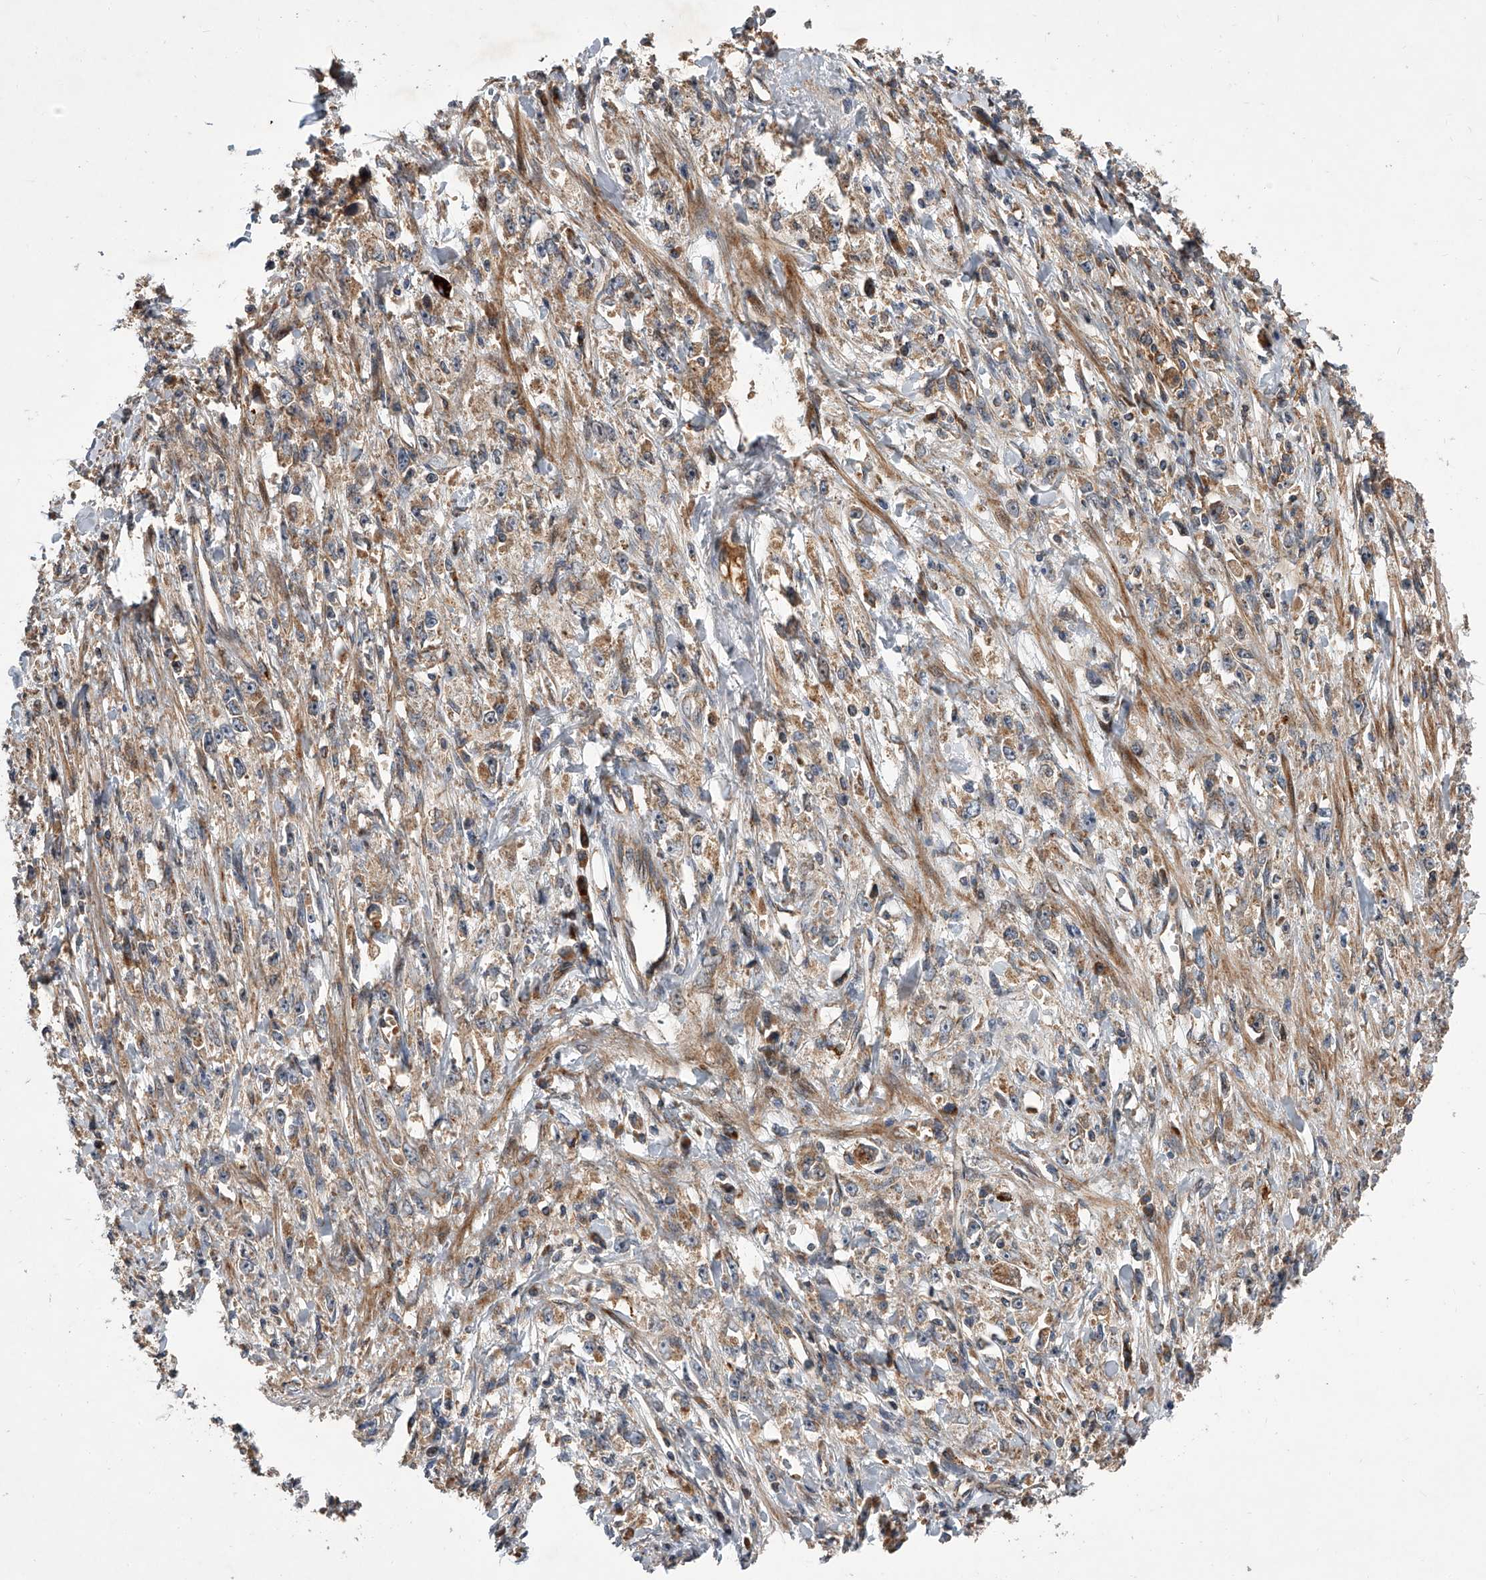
{"staining": {"intensity": "weak", "quantity": ">75%", "location": "cytoplasmic/membranous"}, "tissue": "stomach cancer", "cell_type": "Tumor cells", "image_type": "cancer", "snomed": [{"axis": "morphology", "description": "Adenocarcinoma, NOS"}, {"axis": "topography", "description": "Stomach"}], "caption": "Immunohistochemical staining of stomach cancer (adenocarcinoma) exhibits weak cytoplasmic/membranous protein expression in approximately >75% of tumor cells. Nuclei are stained in blue.", "gene": "USP47", "patient": {"sex": "female", "age": 59}}